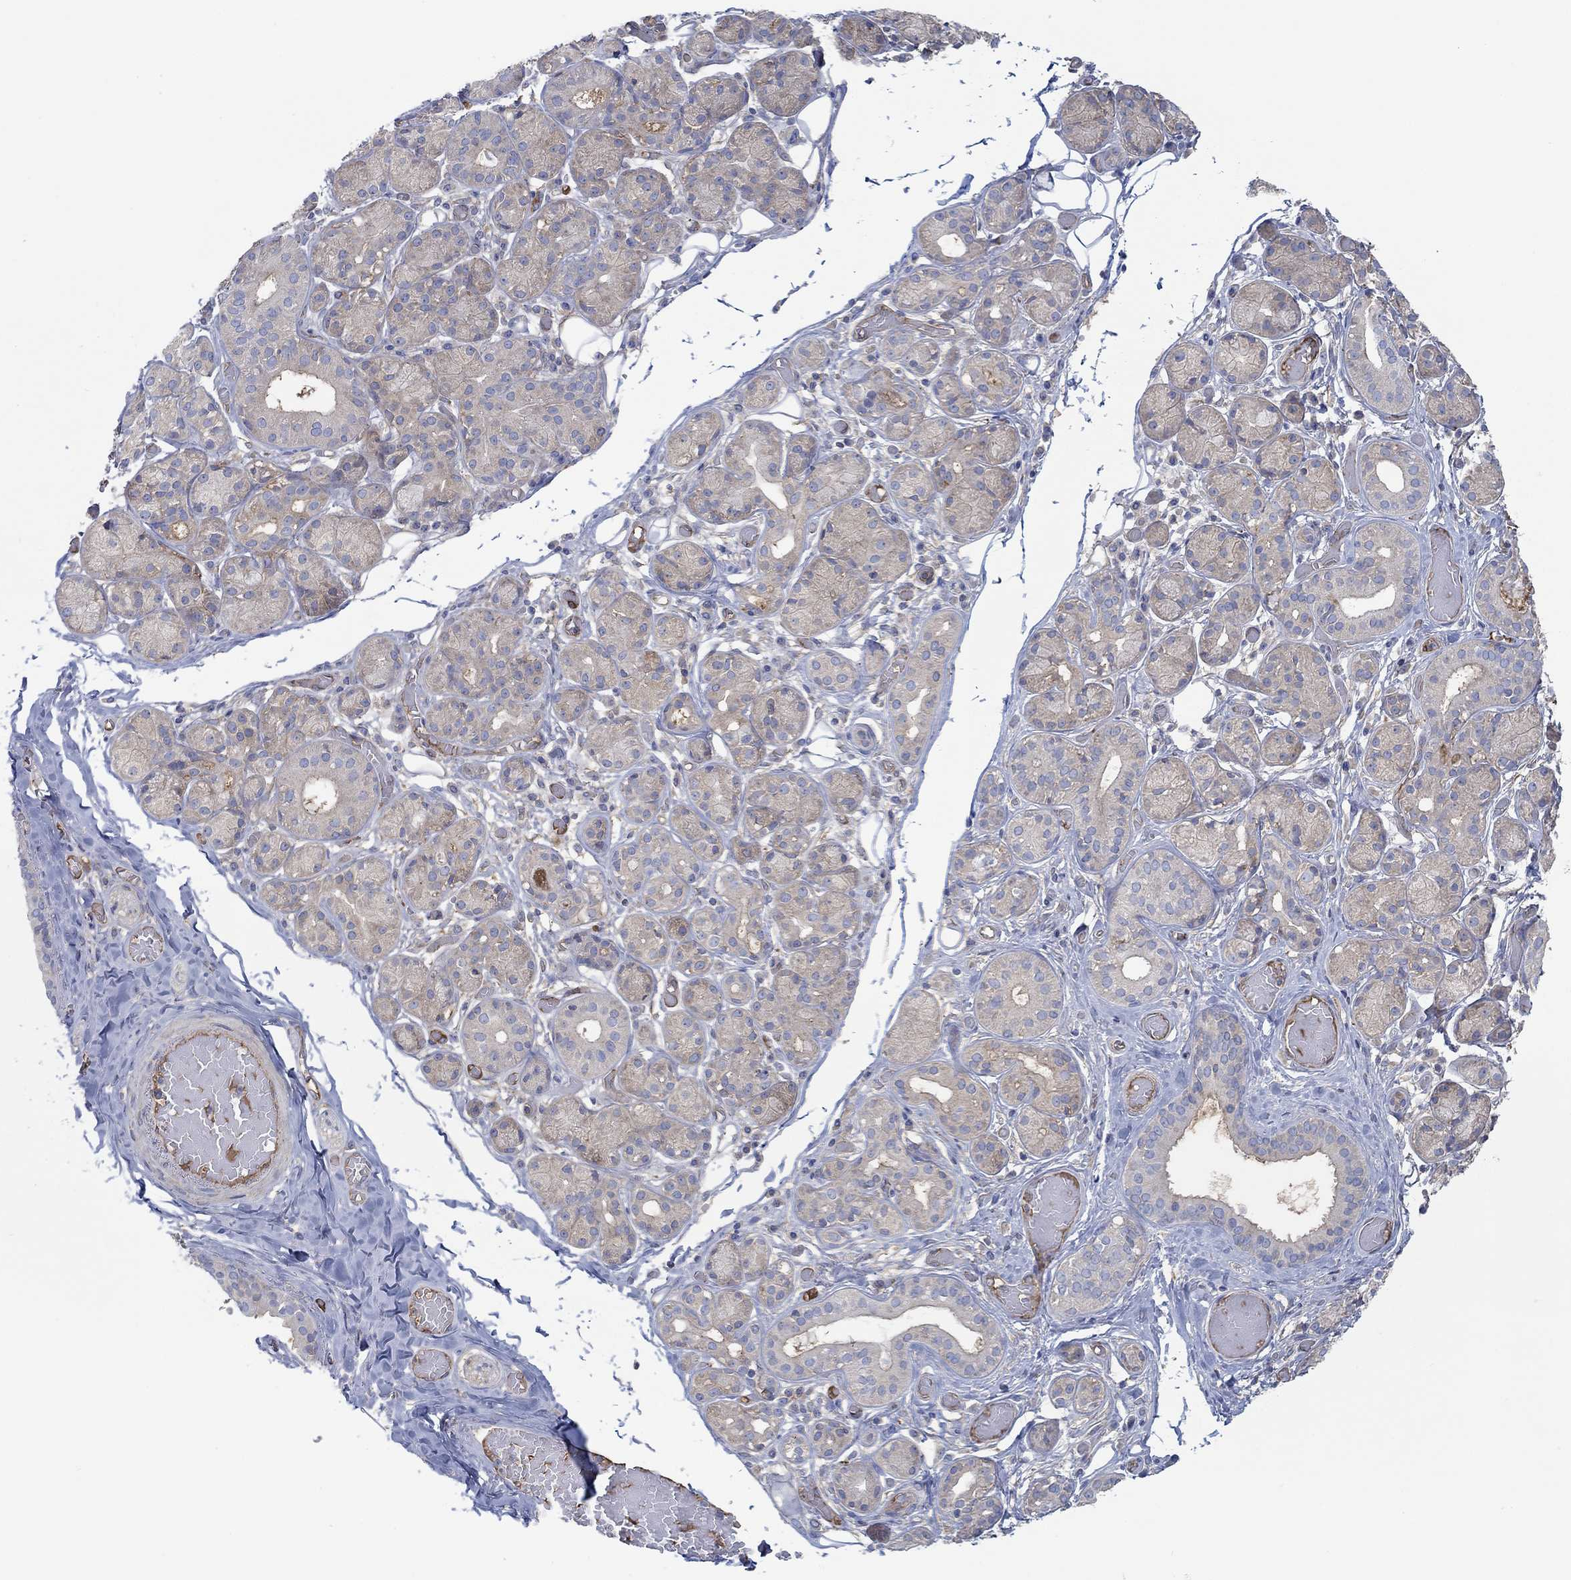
{"staining": {"intensity": "weak", "quantity": "<25%", "location": "cytoplasmic/membranous"}, "tissue": "salivary gland", "cell_type": "Glandular cells", "image_type": "normal", "snomed": [{"axis": "morphology", "description": "Normal tissue, NOS"}, {"axis": "topography", "description": "Salivary gland"}, {"axis": "topography", "description": "Peripheral nerve tissue"}], "caption": "The immunohistochemistry (IHC) image has no significant positivity in glandular cells of salivary gland.", "gene": "SPAG9", "patient": {"sex": "male", "age": 71}}